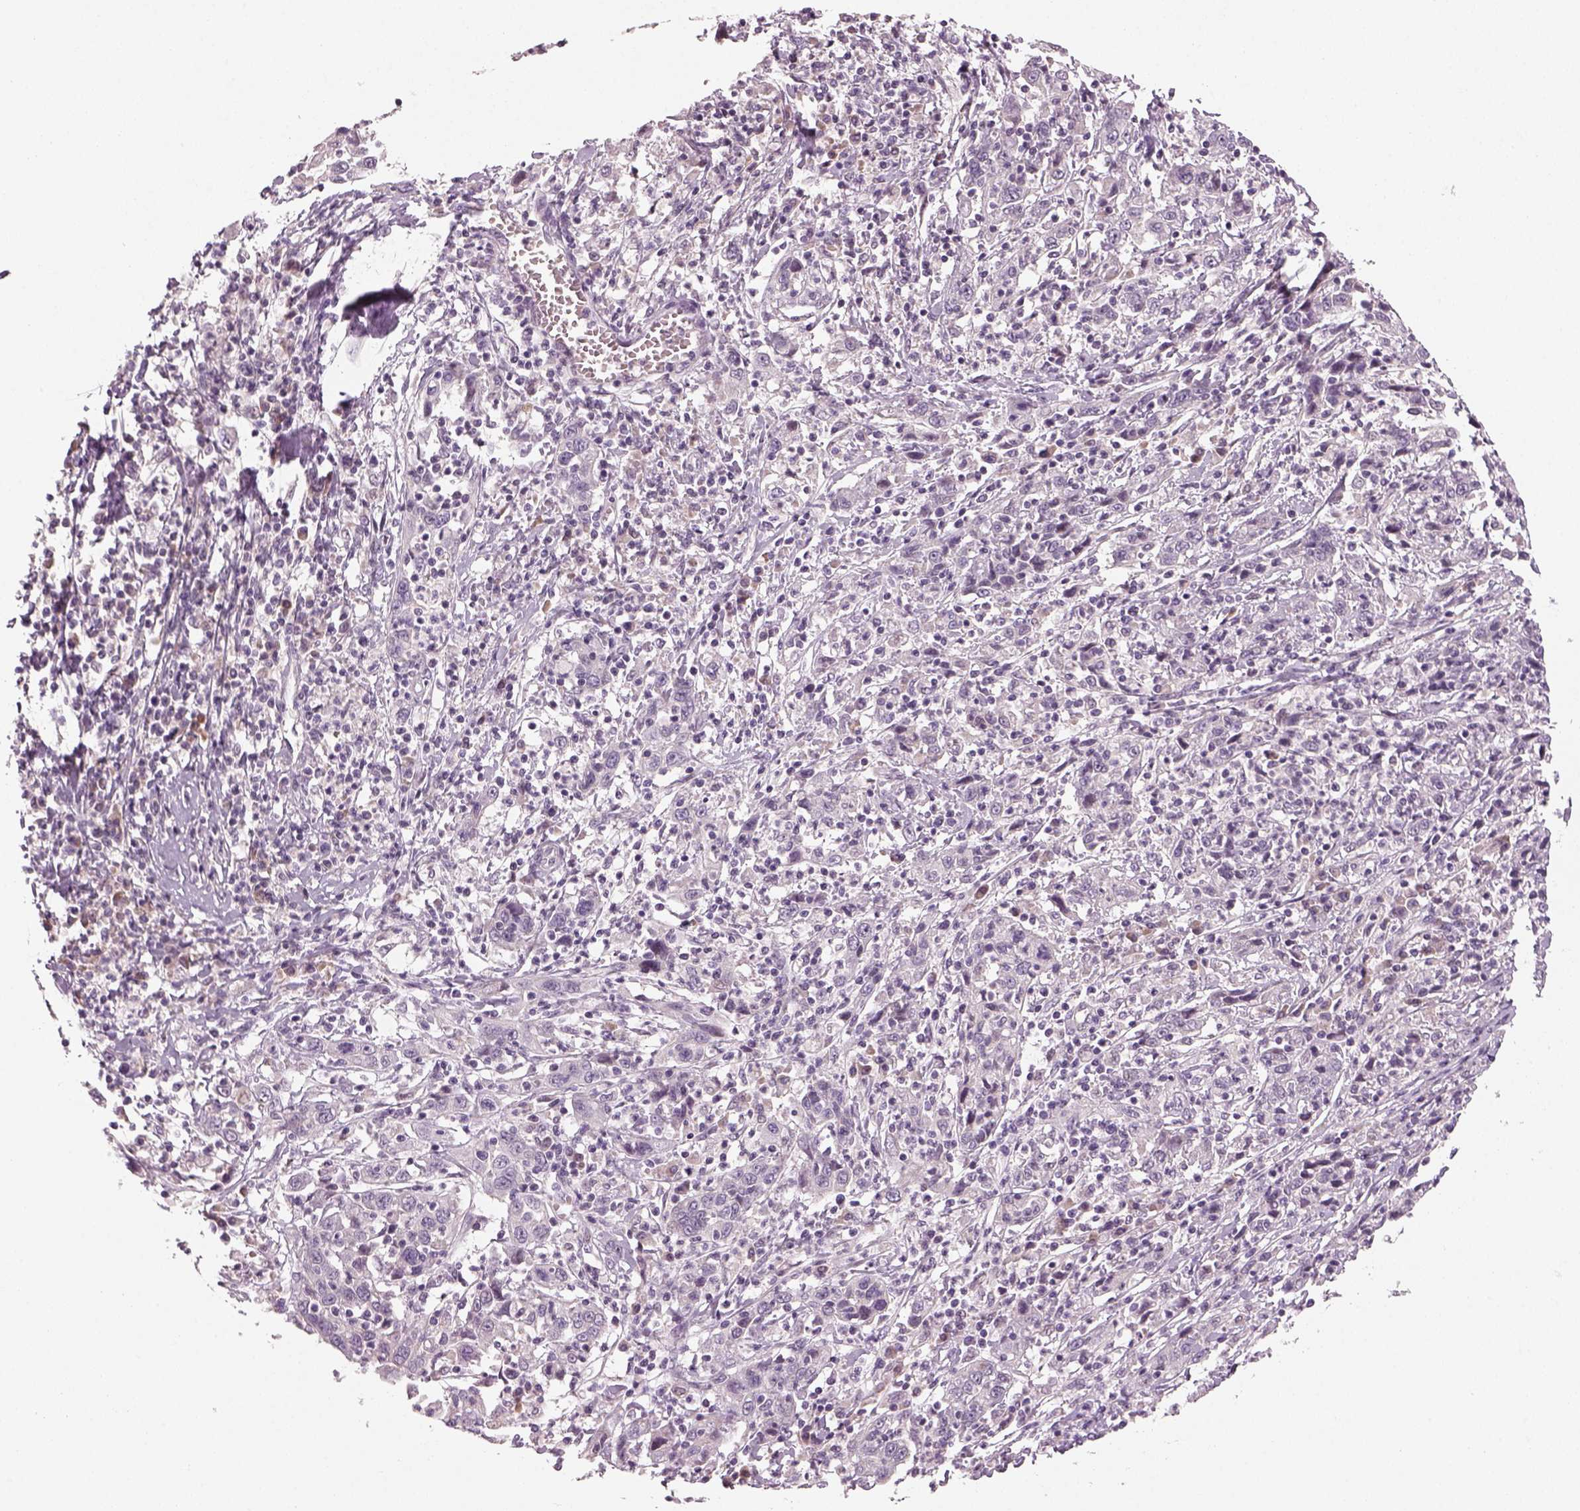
{"staining": {"intensity": "negative", "quantity": "none", "location": "none"}, "tissue": "cervical cancer", "cell_type": "Tumor cells", "image_type": "cancer", "snomed": [{"axis": "morphology", "description": "Squamous cell carcinoma, NOS"}, {"axis": "topography", "description": "Cervix"}], "caption": "Tumor cells show no significant protein positivity in cervical cancer.", "gene": "PENK", "patient": {"sex": "female", "age": 46}}